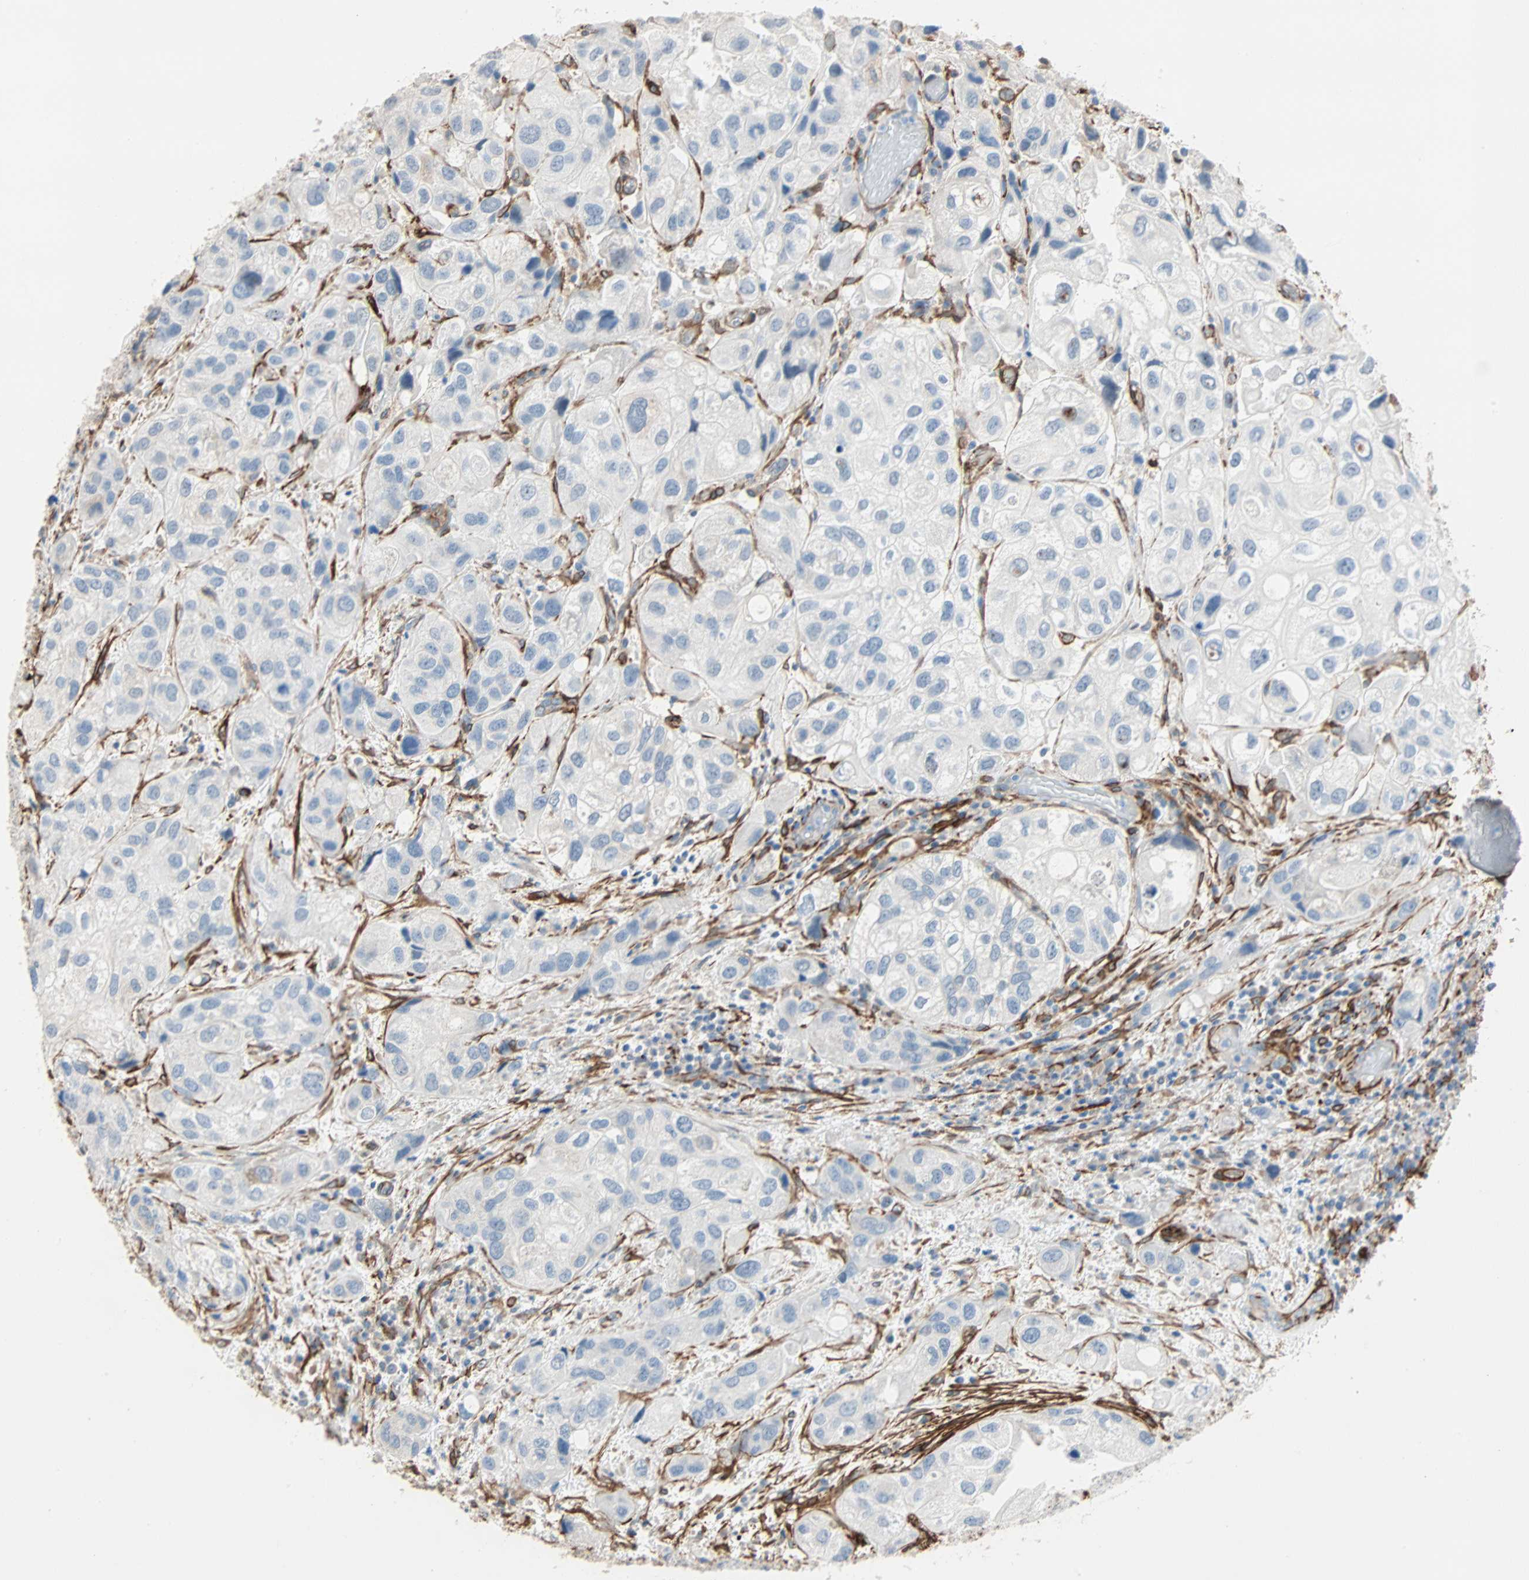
{"staining": {"intensity": "negative", "quantity": "none", "location": "none"}, "tissue": "urothelial cancer", "cell_type": "Tumor cells", "image_type": "cancer", "snomed": [{"axis": "morphology", "description": "Urothelial carcinoma, High grade"}, {"axis": "topography", "description": "Urinary bladder"}], "caption": "Immunohistochemical staining of urothelial carcinoma (high-grade) demonstrates no significant positivity in tumor cells.", "gene": "EPB41L2", "patient": {"sex": "female", "age": 64}}